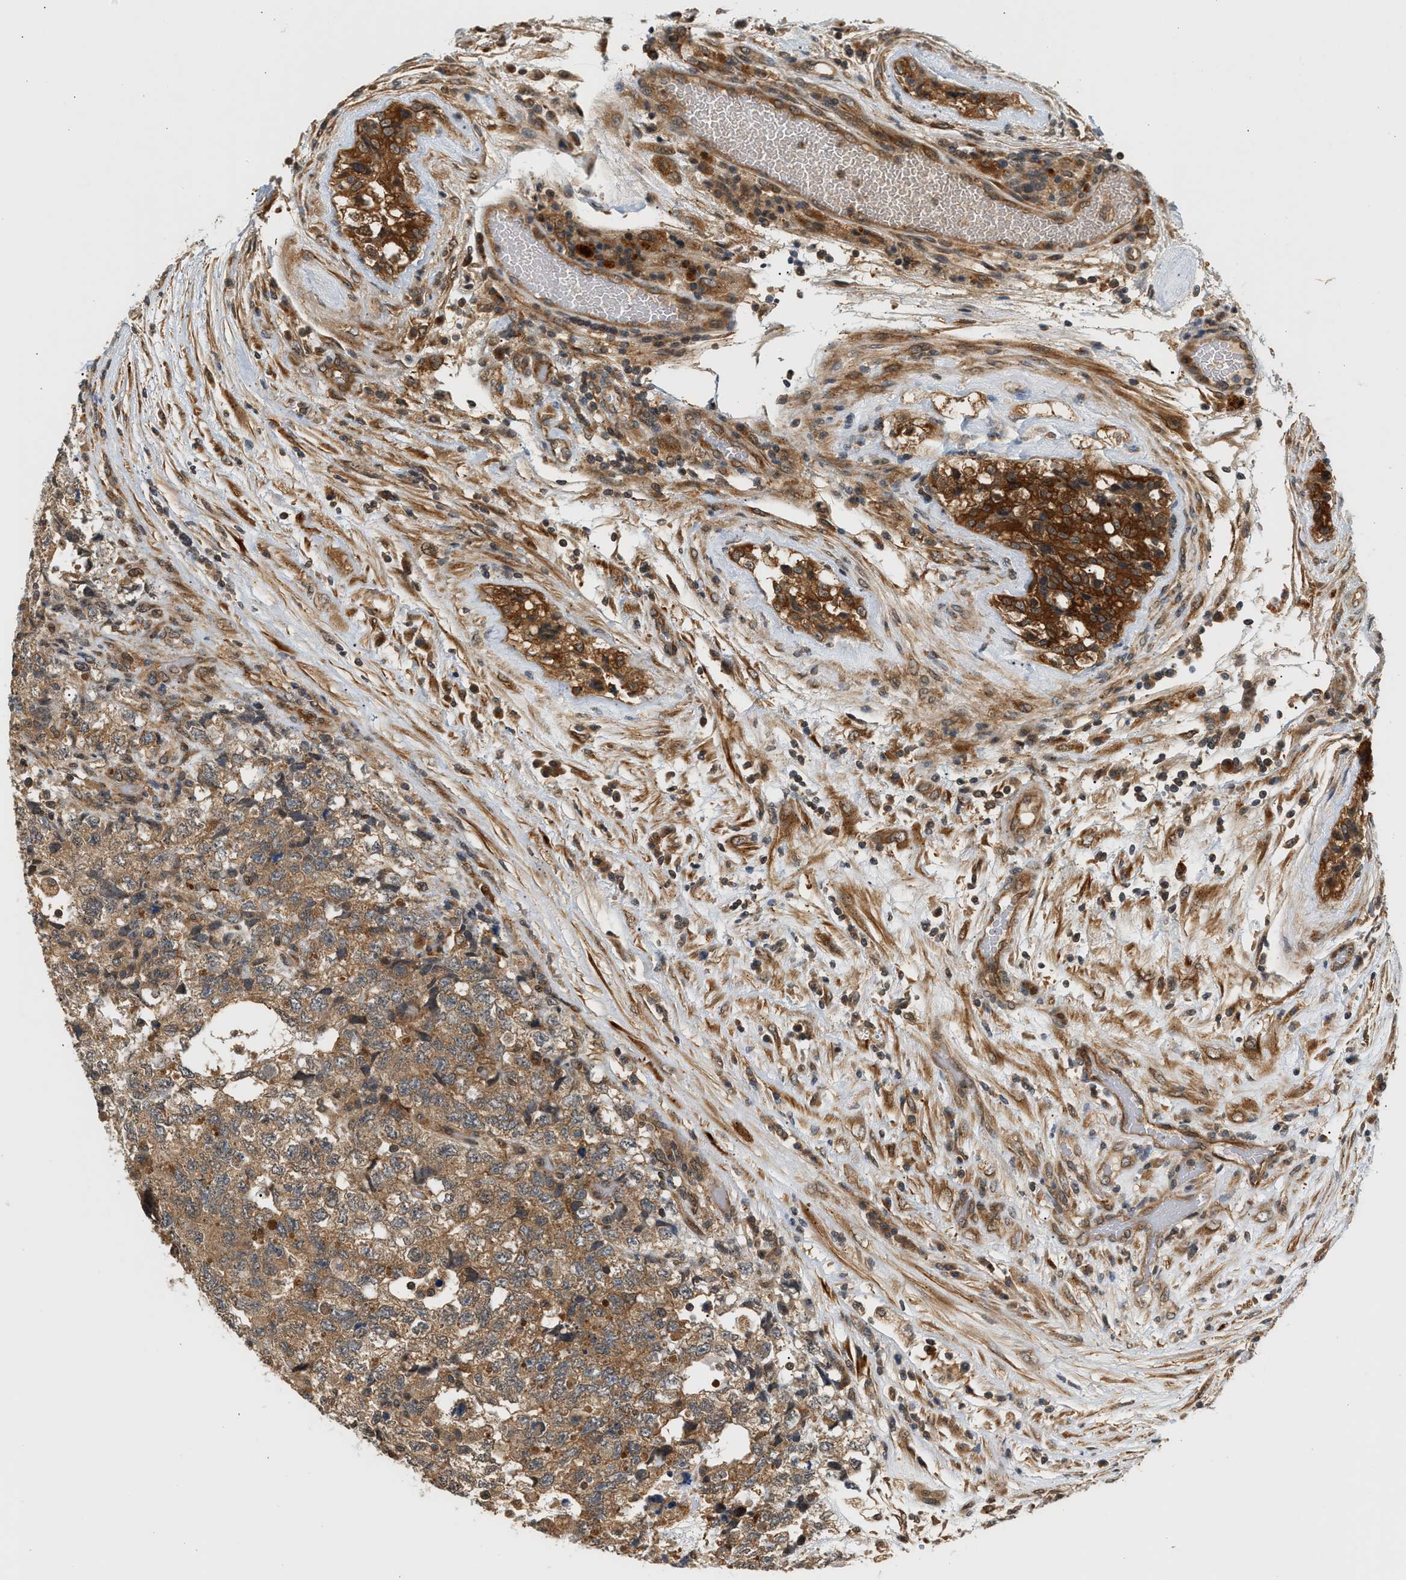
{"staining": {"intensity": "moderate", "quantity": ">75%", "location": "cytoplasmic/membranous"}, "tissue": "testis cancer", "cell_type": "Tumor cells", "image_type": "cancer", "snomed": [{"axis": "morphology", "description": "Carcinoma, Embryonal, NOS"}, {"axis": "topography", "description": "Testis"}], "caption": "Immunohistochemistry (IHC) staining of testis embryonal carcinoma, which displays medium levels of moderate cytoplasmic/membranous positivity in about >75% of tumor cells indicating moderate cytoplasmic/membranous protein expression. The staining was performed using DAB (3,3'-diaminobenzidine) (brown) for protein detection and nuclei were counterstained in hematoxylin (blue).", "gene": "MAP2K5", "patient": {"sex": "male", "age": 36}}